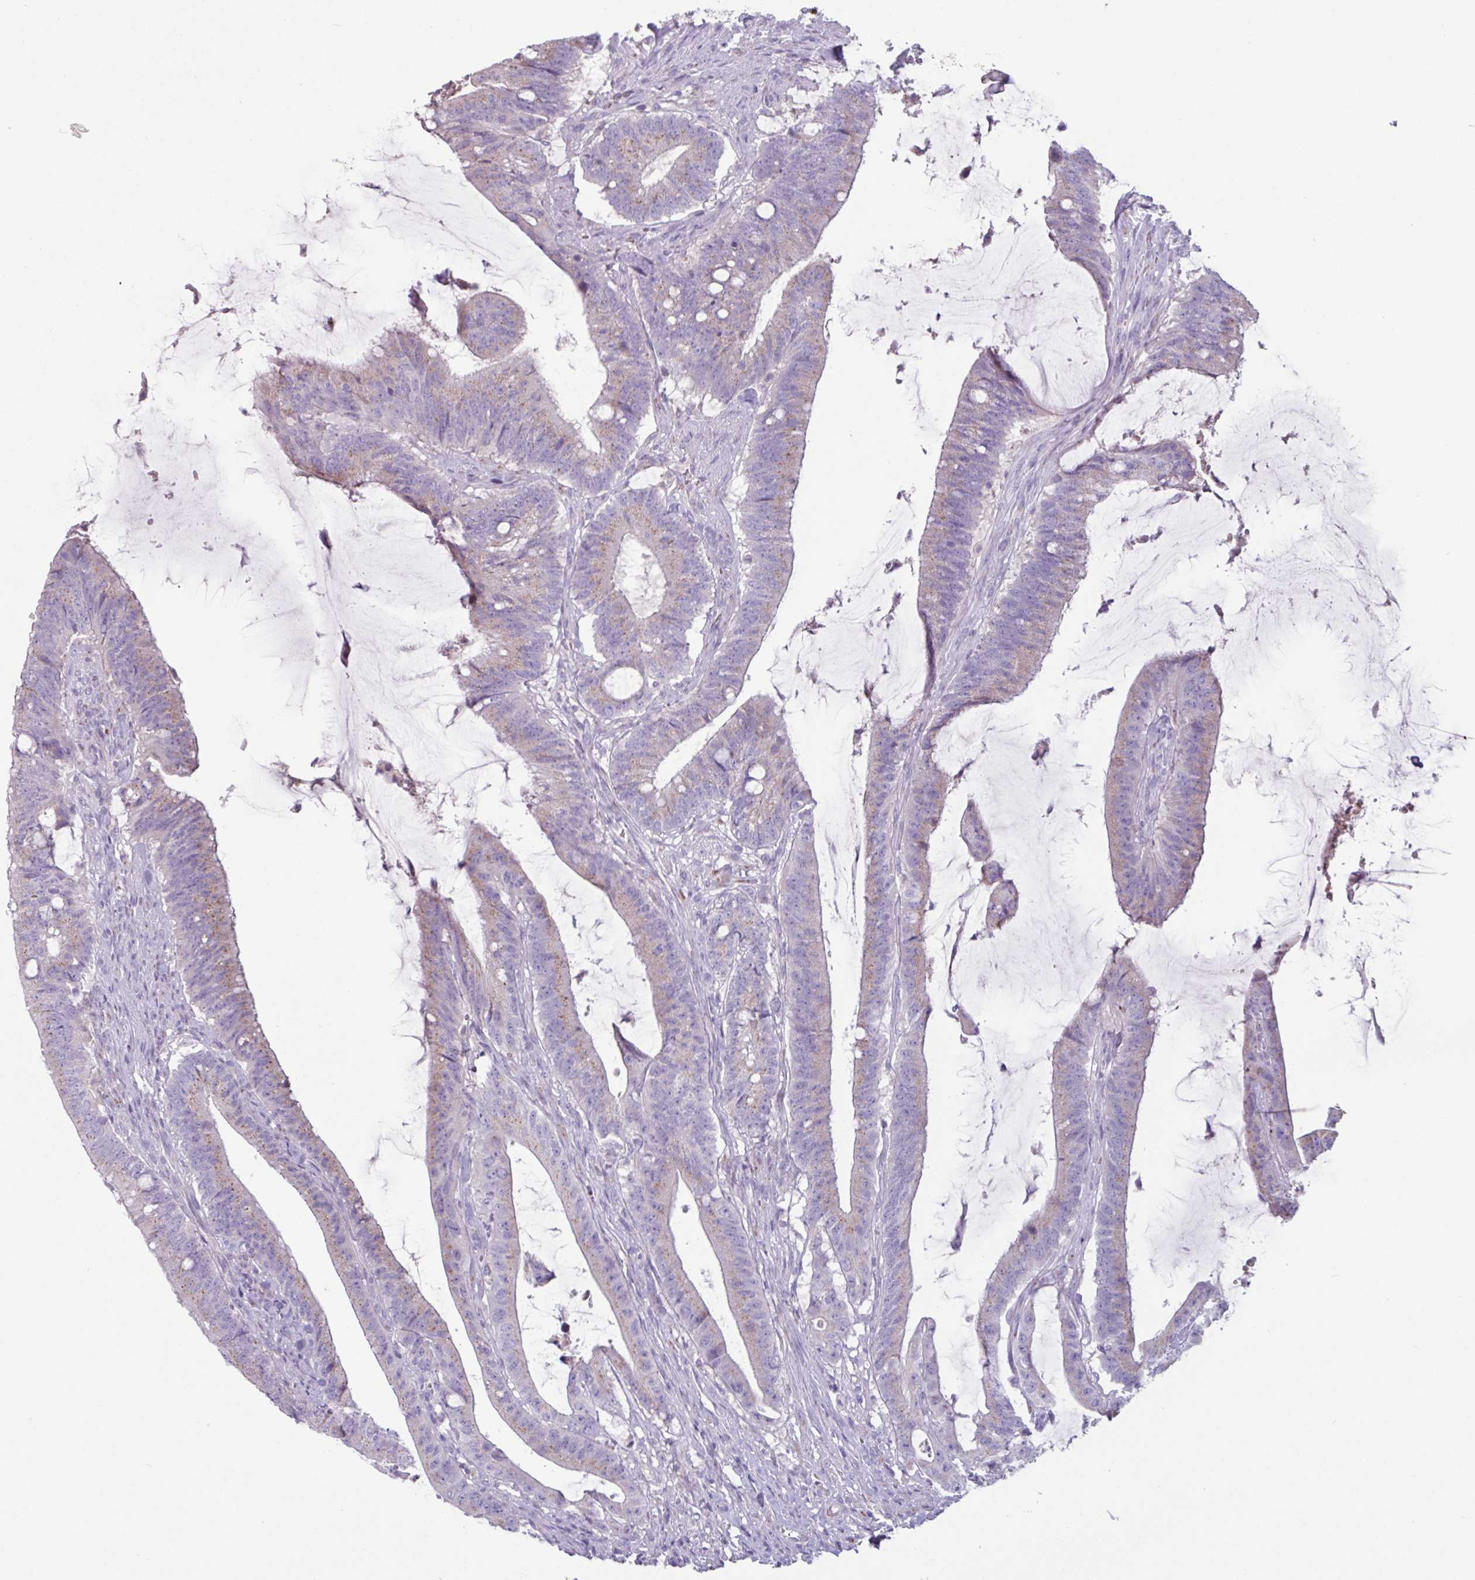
{"staining": {"intensity": "moderate", "quantity": ">75%", "location": "cytoplasmic/membranous"}, "tissue": "colorectal cancer", "cell_type": "Tumor cells", "image_type": "cancer", "snomed": [{"axis": "morphology", "description": "Adenocarcinoma, NOS"}, {"axis": "topography", "description": "Colon"}], "caption": "Tumor cells reveal moderate cytoplasmic/membranous staining in about >75% of cells in colorectal cancer (adenocarcinoma).", "gene": "ADGRE1", "patient": {"sex": "female", "age": 43}}